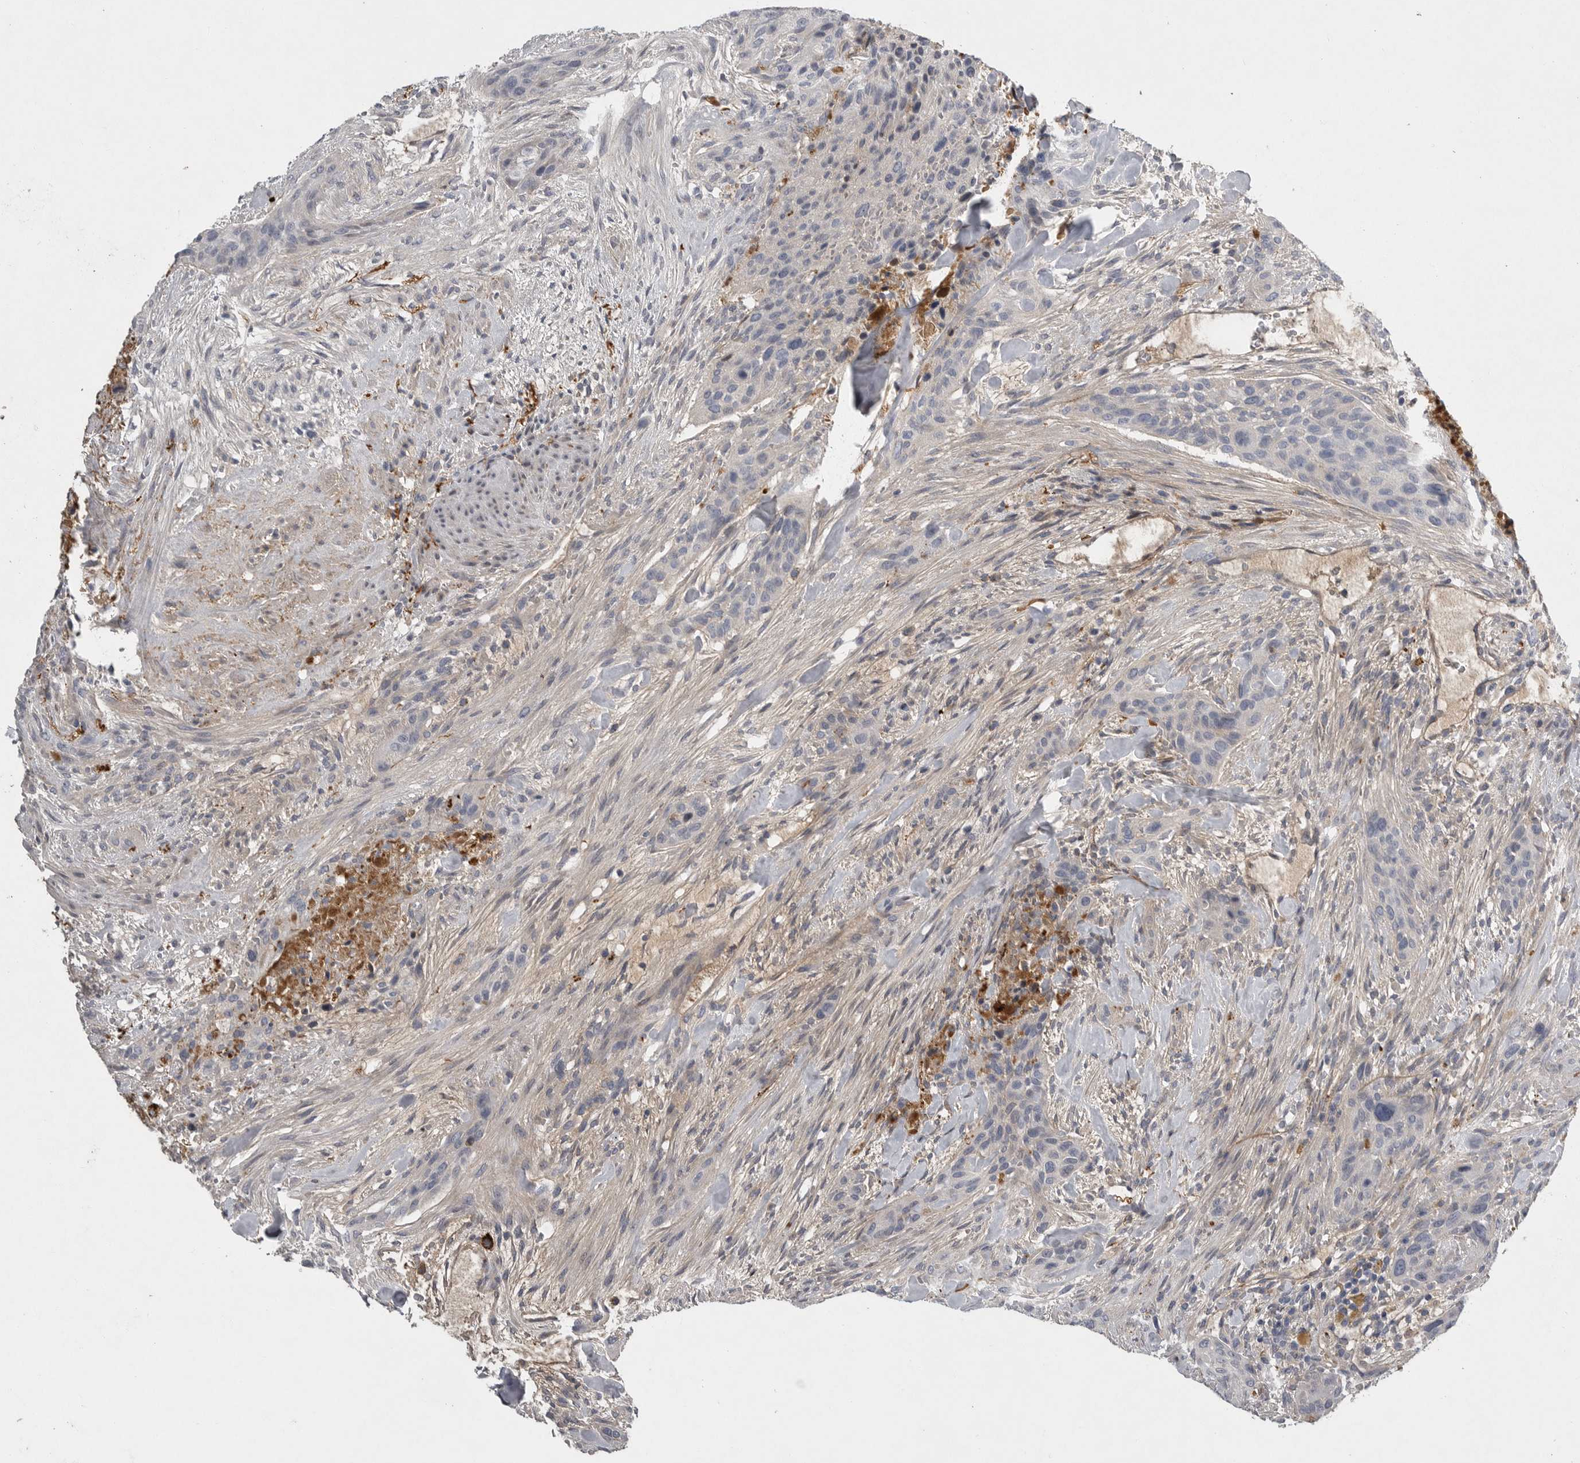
{"staining": {"intensity": "negative", "quantity": "none", "location": "none"}, "tissue": "urothelial cancer", "cell_type": "Tumor cells", "image_type": "cancer", "snomed": [{"axis": "morphology", "description": "Urothelial carcinoma, High grade"}, {"axis": "topography", "description": "Urinary bladder"}], "caption": "High-grade urothelial carcinoma was stained to show a protein in brown. There is no significant expression in tumor cells.", "gene": "CRP", "patient": {"sex": "male", "age": 35}}